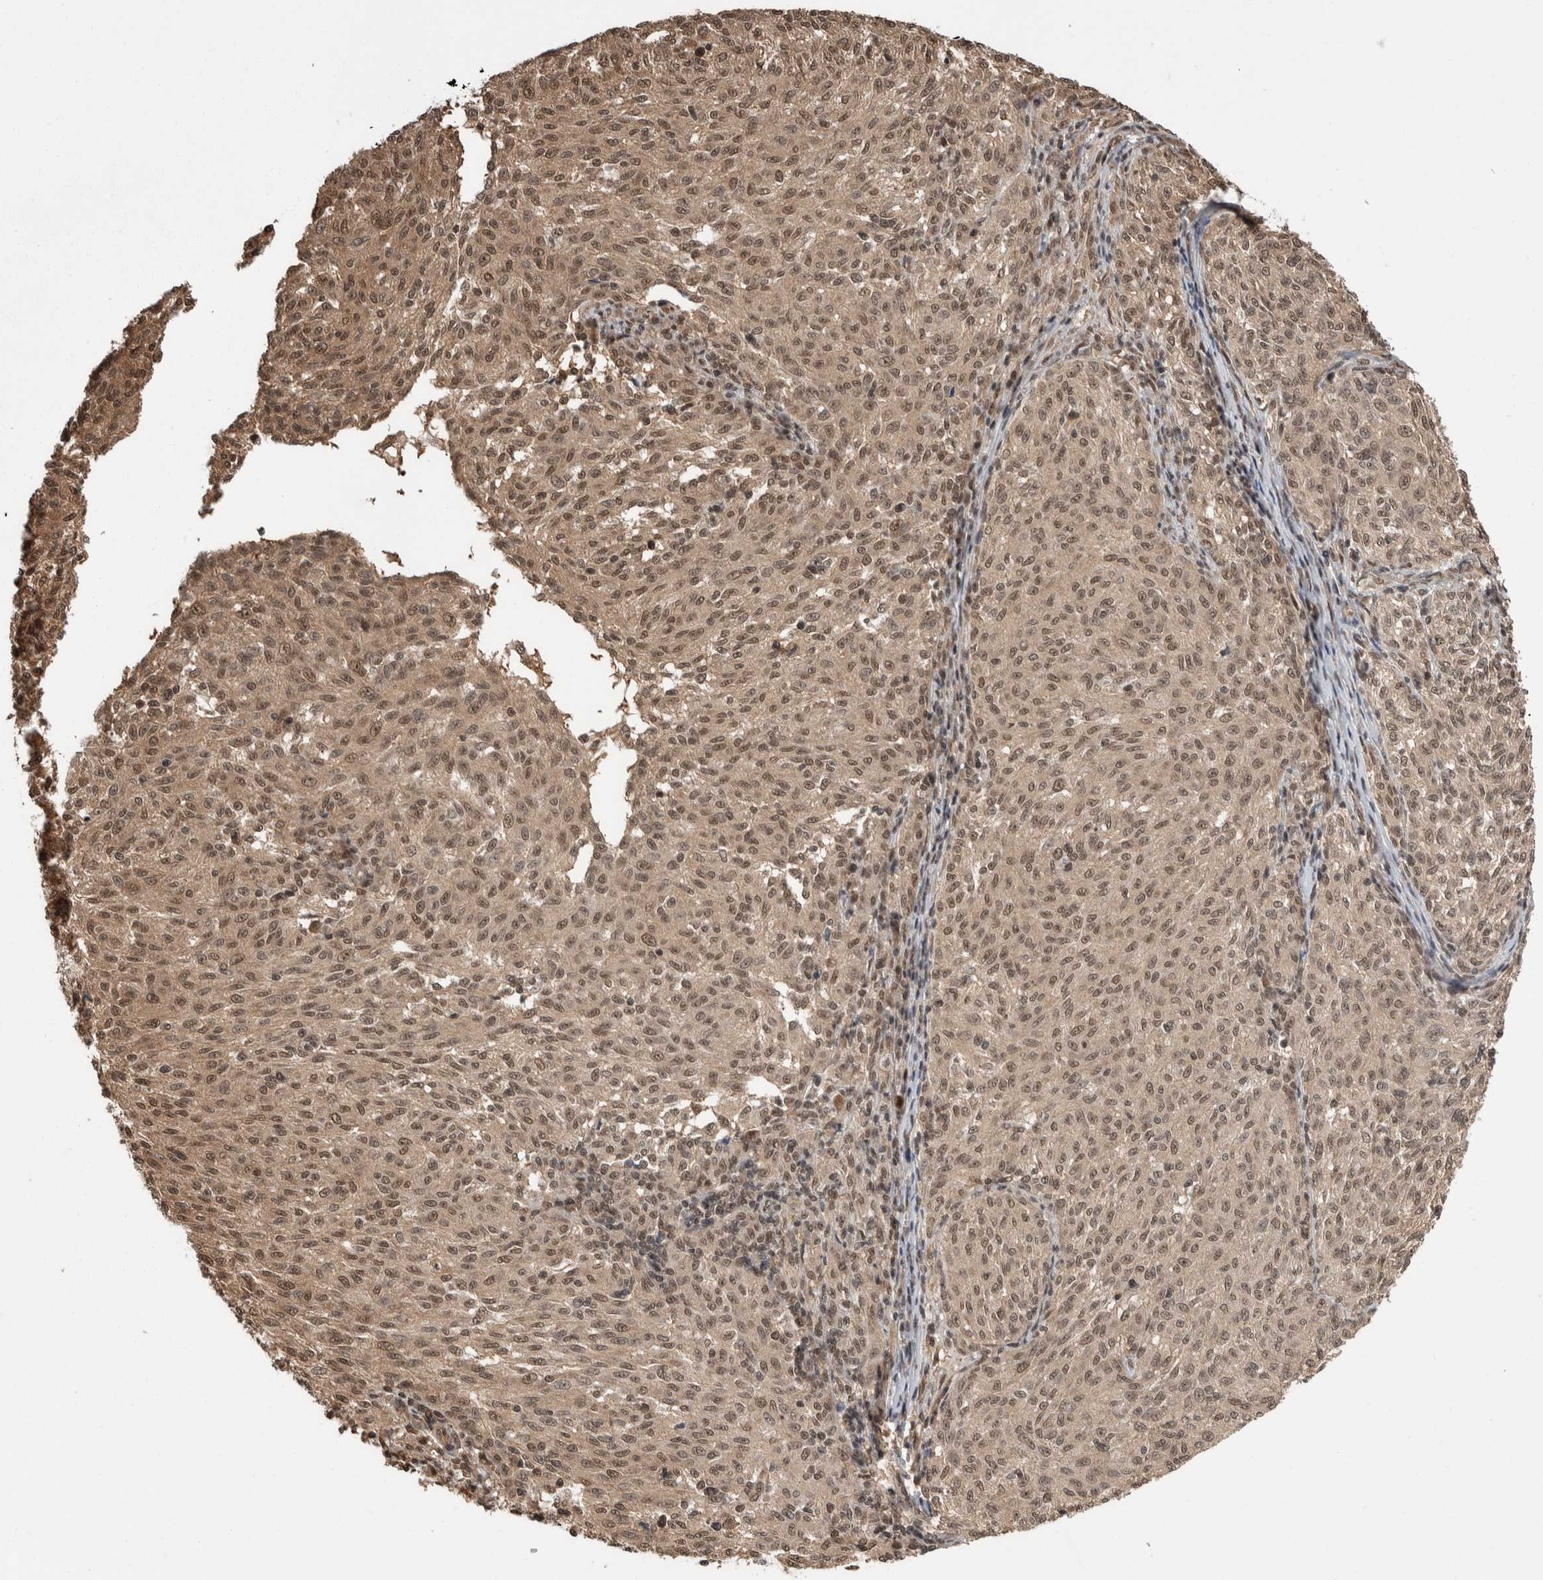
{"staining": {"intensity": "weak", "quantity": ">75%", "location": "cytoplasmic/membranous,nuclear"}, "tissue": "melanoma", "cell_type": "Tumor cells", "image_type": "cancer", "snomed": [{"axis": "morphology", "description": "Malignant melanoma, NOS"}, {"axis": "topography", "description": "Skin"}], "caption": "Human melanoma stained with a brown dye displays weak cytoplasmic/membranous and nuclear positive expression in about >75% of tumor cells.", "gene": "ZNF592", "patient": {"sex": "female", "age": 72}}